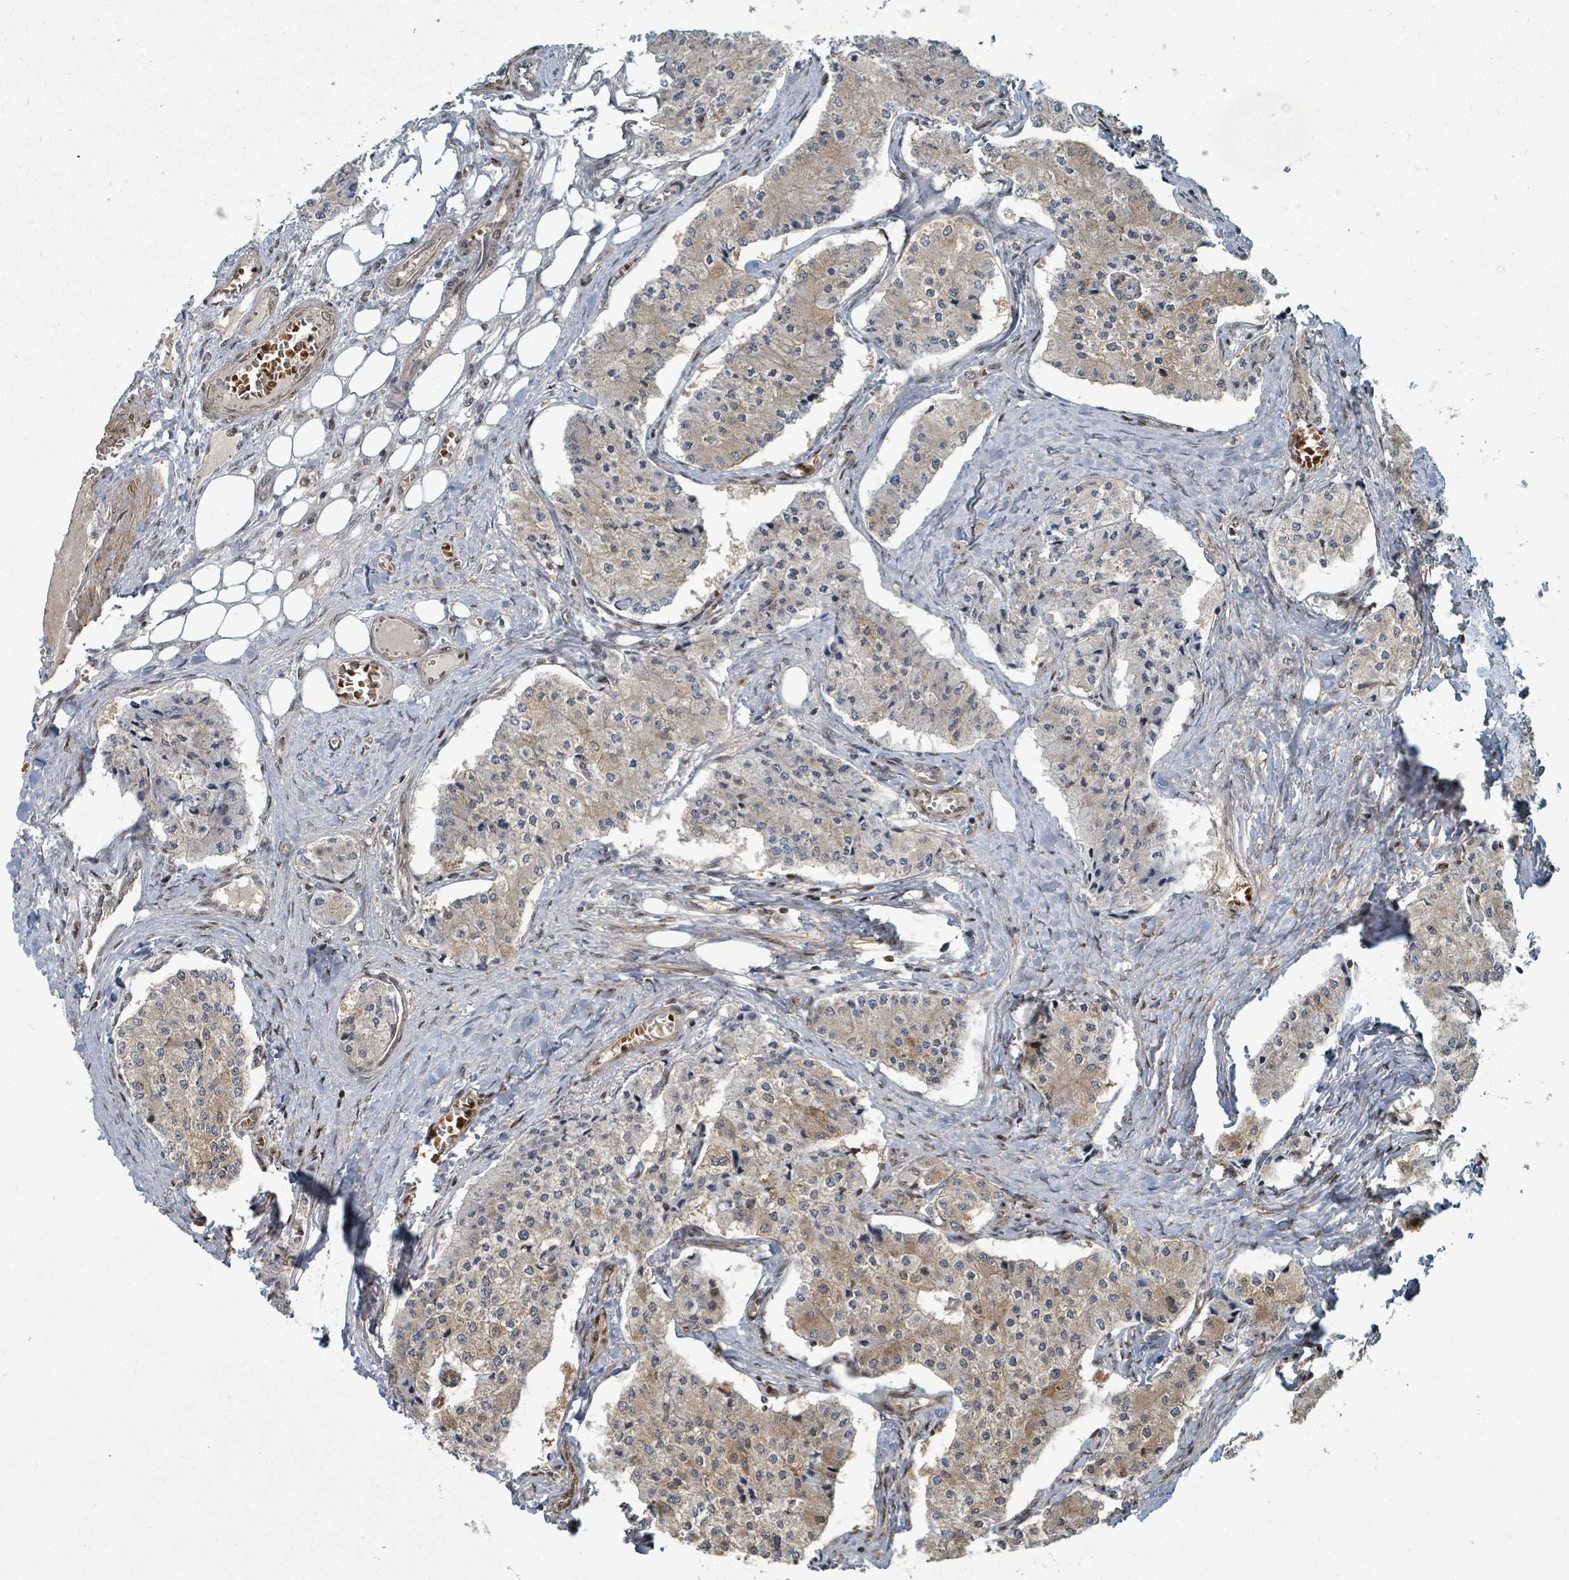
{"staining": {"intensity": "moderate", "quantity": "25%-75%", "location": "cytoplasmic/membranous"}, "tissue": "carcinoid", "cell_type": "Tumor cells", "image_type": "cancer", "snomed": [{"axis": "morphology", "description": "Carcinoid, malignant, NOS"}, {"axis": "topography", "description": "Colon"}], "caption": "Carcinoid (malignant) stained for a protein (brown) demonstrates moderate cytoplasmic/membranous positive positivity in approximately 25%-75% of tumor cells.", "gene": "TRDMT1", "patient": {"sex": "female", "age": 52}}